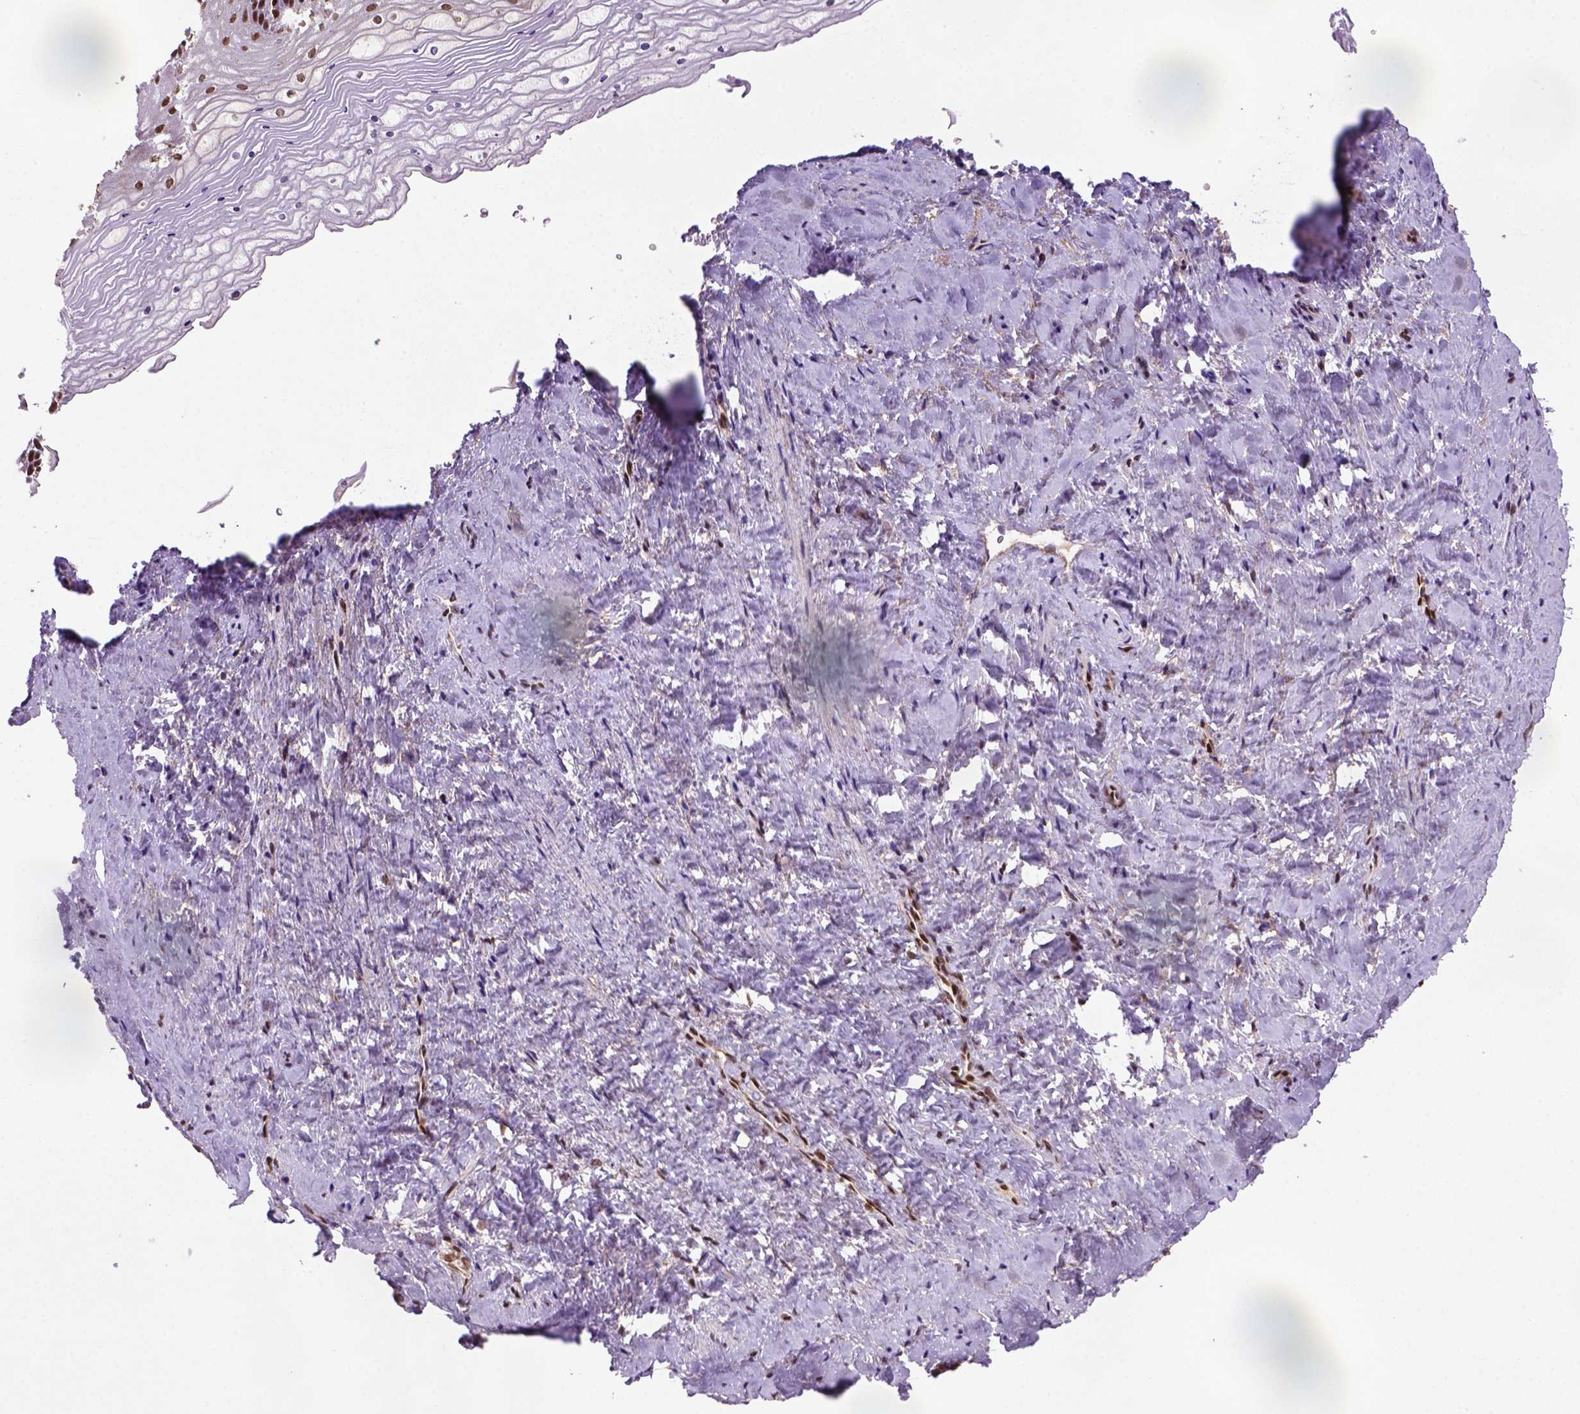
{"staining": {"intensity": "strong", "quantity": ">75%", "location": "nuclear"}, "tissue": "vagina", "cell_type": "Squamous epithelial cells", "image_type": "normal", "snomed": [{"axis": "morphology", "description": "Normal tissue, NOS"}, {"axis": "topography", "description": "Vagina"}], "caption": "This is an image of IHC staining of normal vagina, which shows strong expression in the nuclear of squamous epithelial cells.", "gene": "MGMT", "patient": {"sex": "female", "age": 45}}